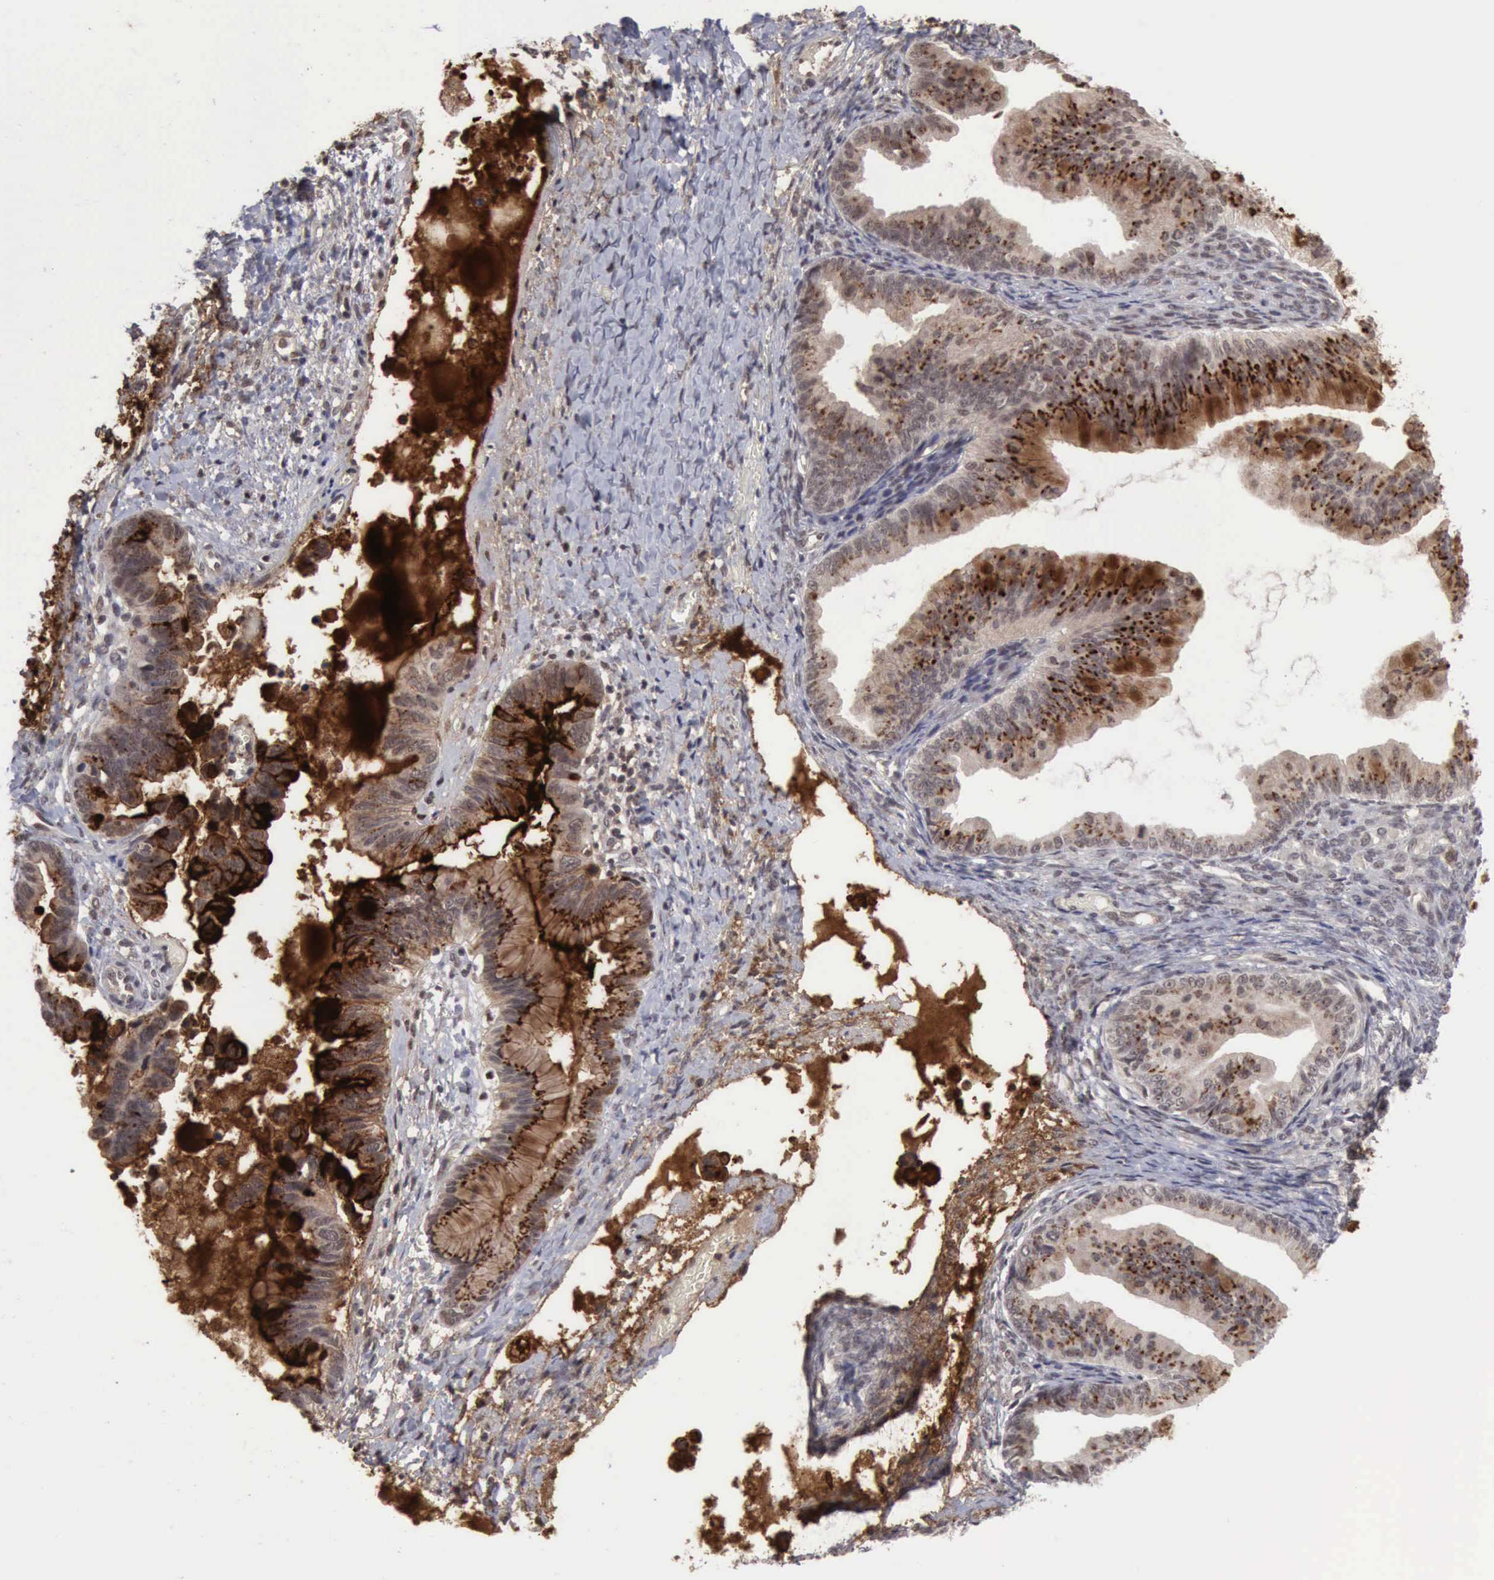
{"staining": {"intensity": "moderate", "quantity": ">75%", "location": "cytoplasmic/membranous"}, "tissue": "ovarian cancer", "cell_type": "Tumor cells", "image_type": "cancer", "snomed": [{"axis": "morphology", "description": "Cystadenocarcinoma, mucinous, NOS"}, {"axis": "topography", "description": "Ovary"}], "caption": "A brown stain shows moderate cytoplasmic/membranous staining of a protein in human ovarian cancer (mucinous cystadenocarcinoma) tumor cells.", "gene": "CDKN2A", "patient": {"sex": "female", "age": 36}}